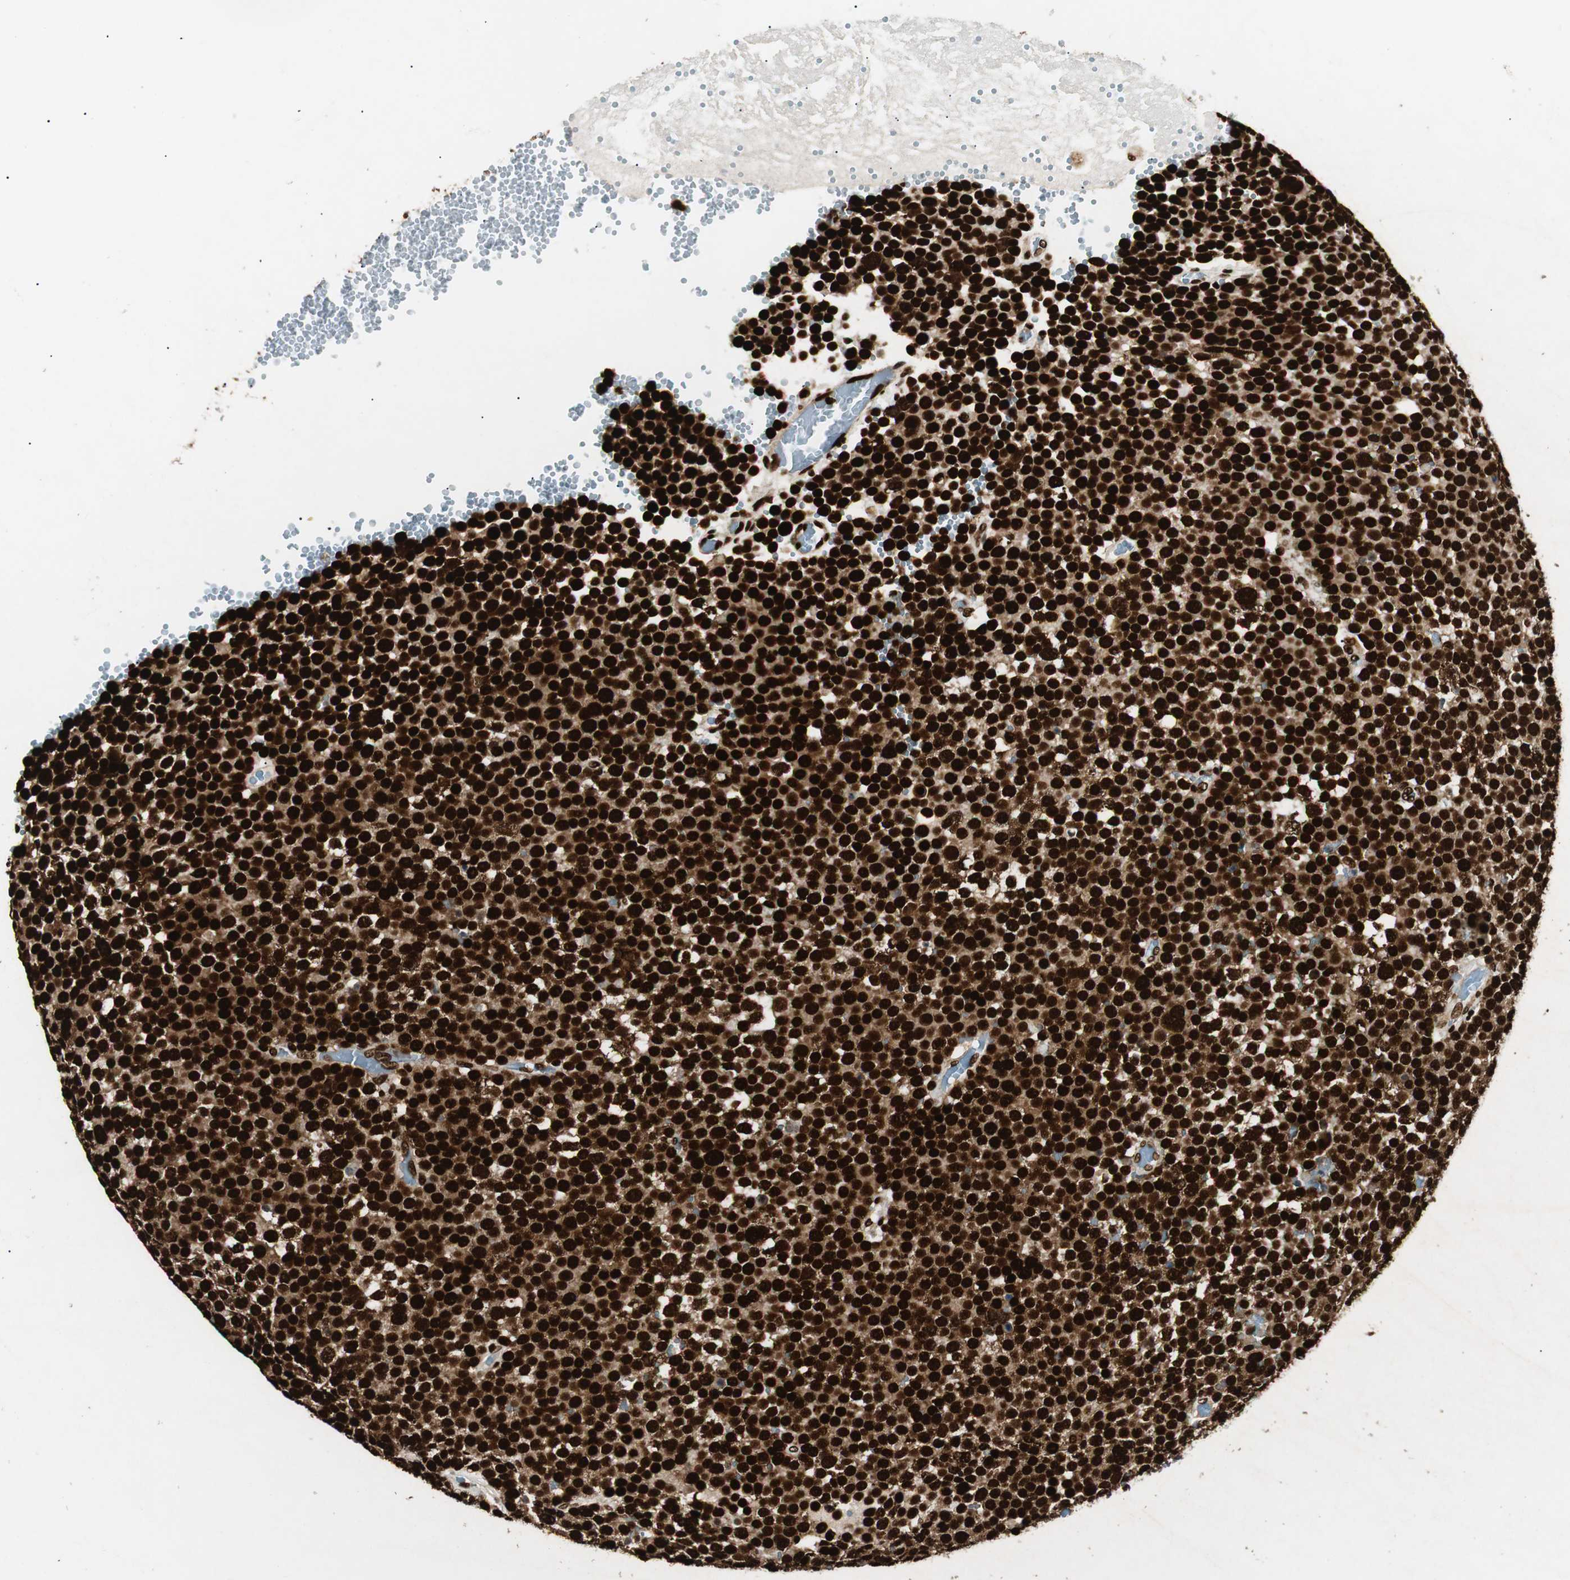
{"staining": {"intensity": "strong", "quantity": ">75%", "location": "nuclear"}, "tissue": "testis cancer", "cell_type": "Tumor cells", "image_type": "cancer", "snomed": [{"axis": "morphology", "description": "Seminoma, NOS"}, {"axis": "topography", "description": "Testis"}], "caption": "Immunohistochemistry (DAB) staining of human testis seminoma displays strong nuclear protein staining in about >75% of tumor cells. (Brightfield microscopy of DAB IHC at high magnification).", "gene": "EWSR1", "patient": {"sex": "male", "age": 71}}